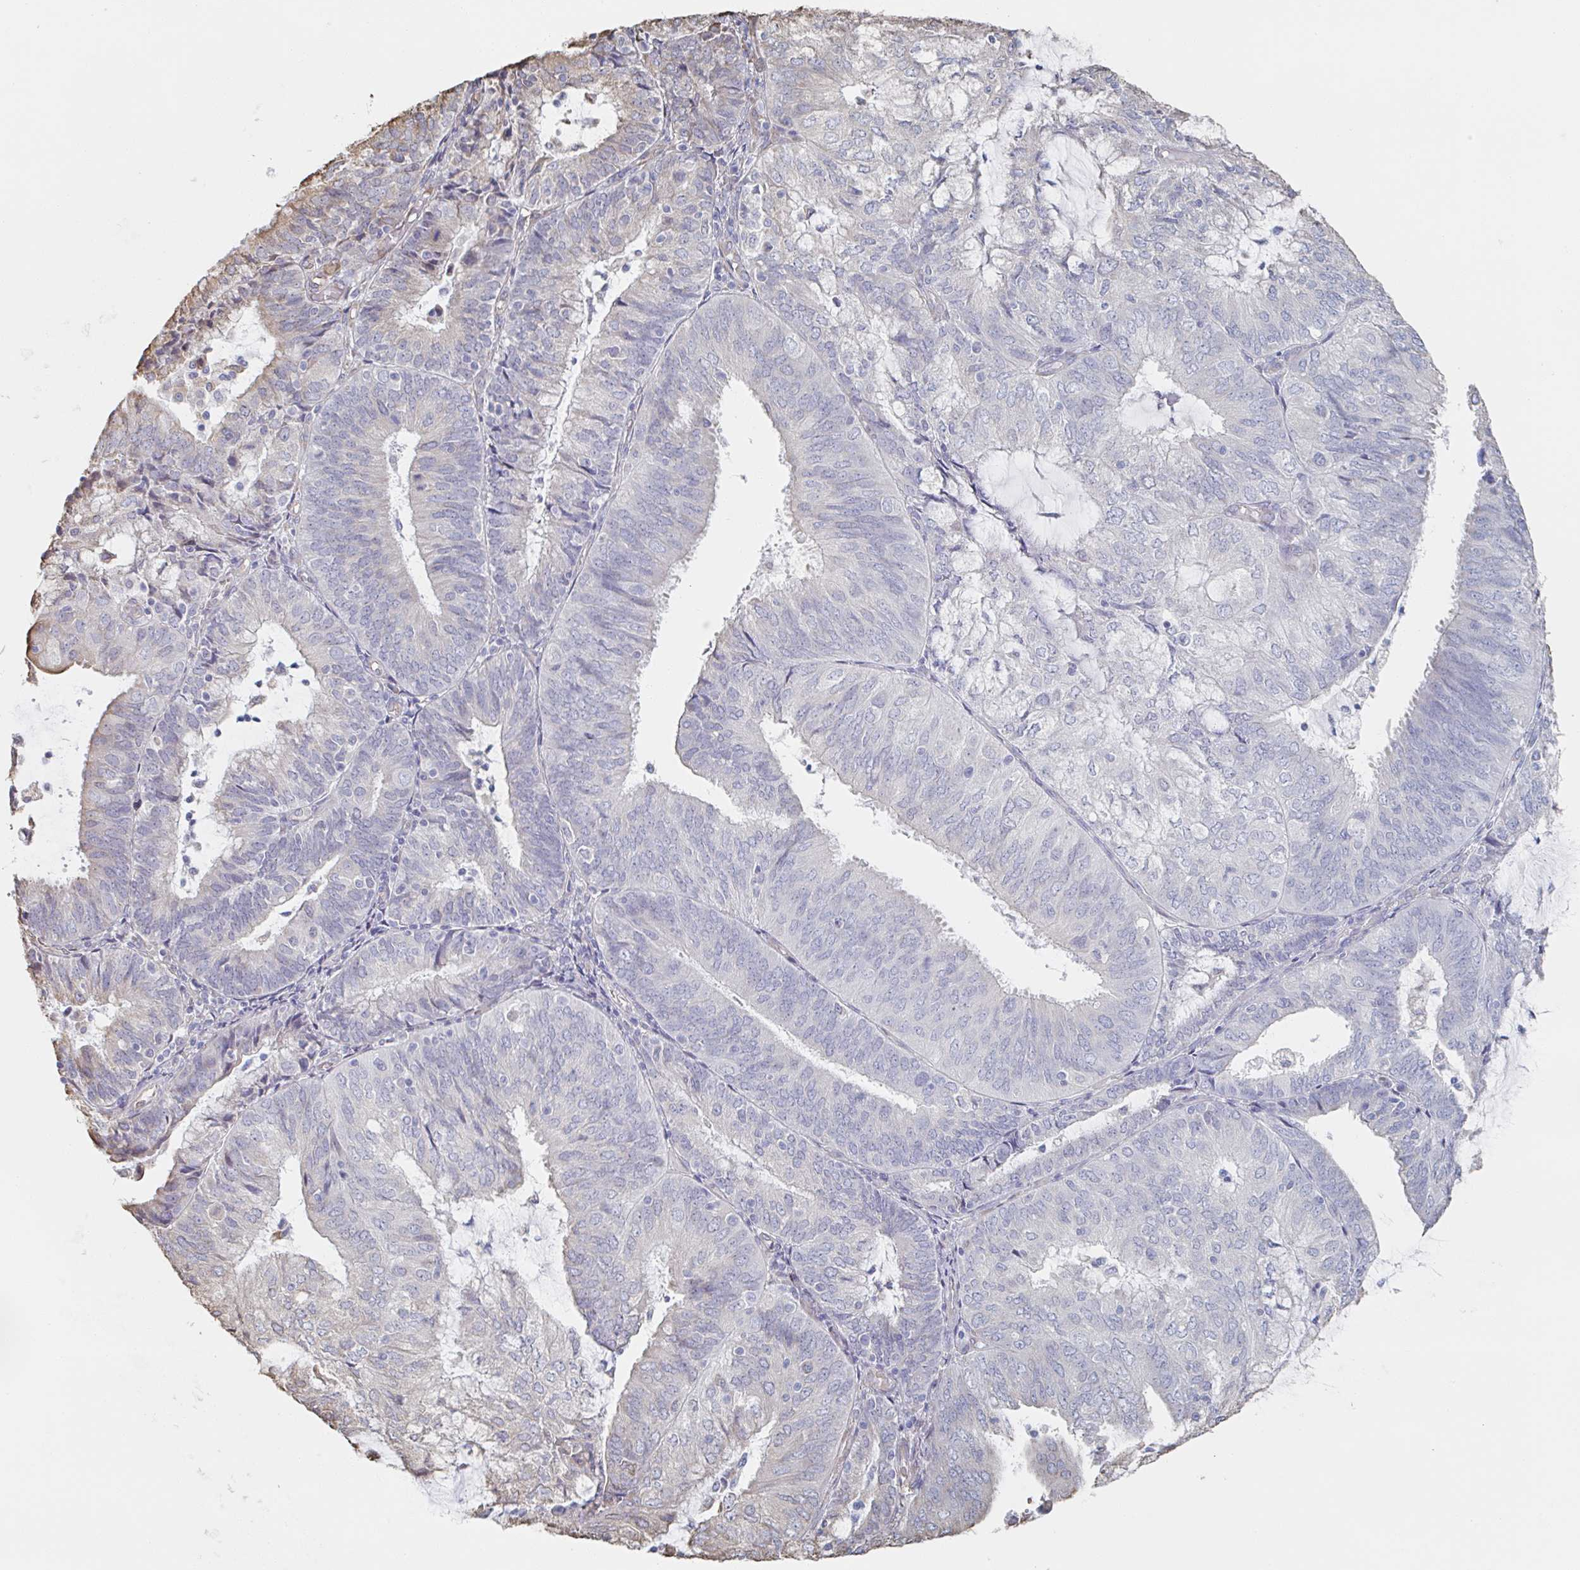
{"staining": {"intensity": "moderate", "quantity": "<25%", "location": "cytoplasmic/membranous"}, "tissue": "endometrial cancer", "cell_type": "Tumor cells", "image_type": "cancer", "snomed": [{"axis": "morphology", "description": "Adenocarcinoma, NOS"}, {"axis": "topography", "description": "Endometrium"}], "caption": "This is a photomicrograph of immunohistochemistry (IHC) staining of endometrial adenocarcinoma, which shows moderate expression in the cytoplasmic/membranous of tumor cells.", "gene": "RAB5IF", "patient": {"sex": "female", "age": 81}}